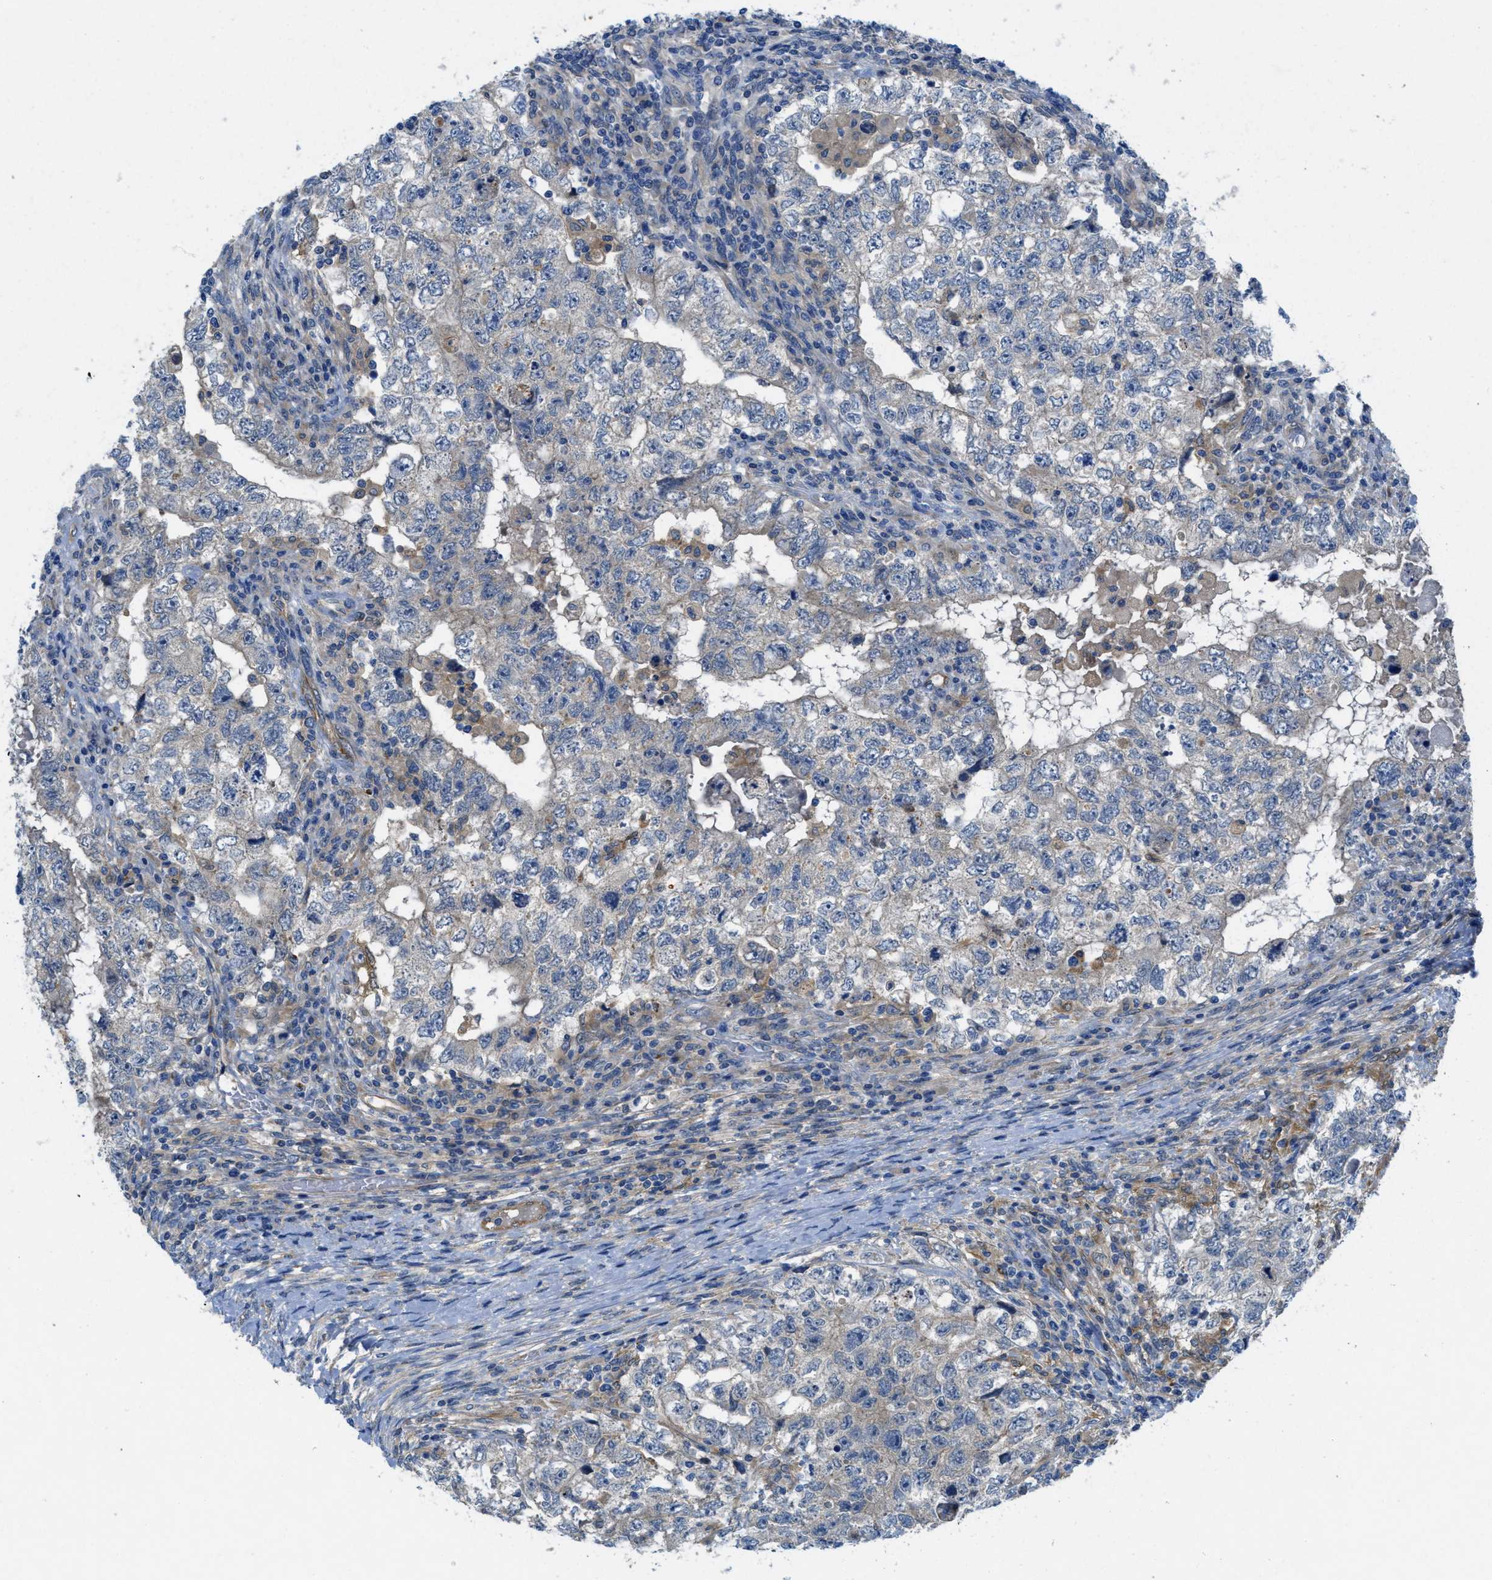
{"staining": {"intensity": "negative", "quantity": "none", "location": "none"}, "tissue": "testis cancer", "cell_type": "Tumor cells", "image_type": "cancer", "snomed": [{"axis": "morphology", "description": "Carcinoma, Embryonal, NOS"}, {"axis": "topography", "description": "Testis"}], "caption": "Tumor cells show no significant protein expression in testis cancer.", "gene": "RIPK2", "patient": {"sex": "male", "age": 36}}